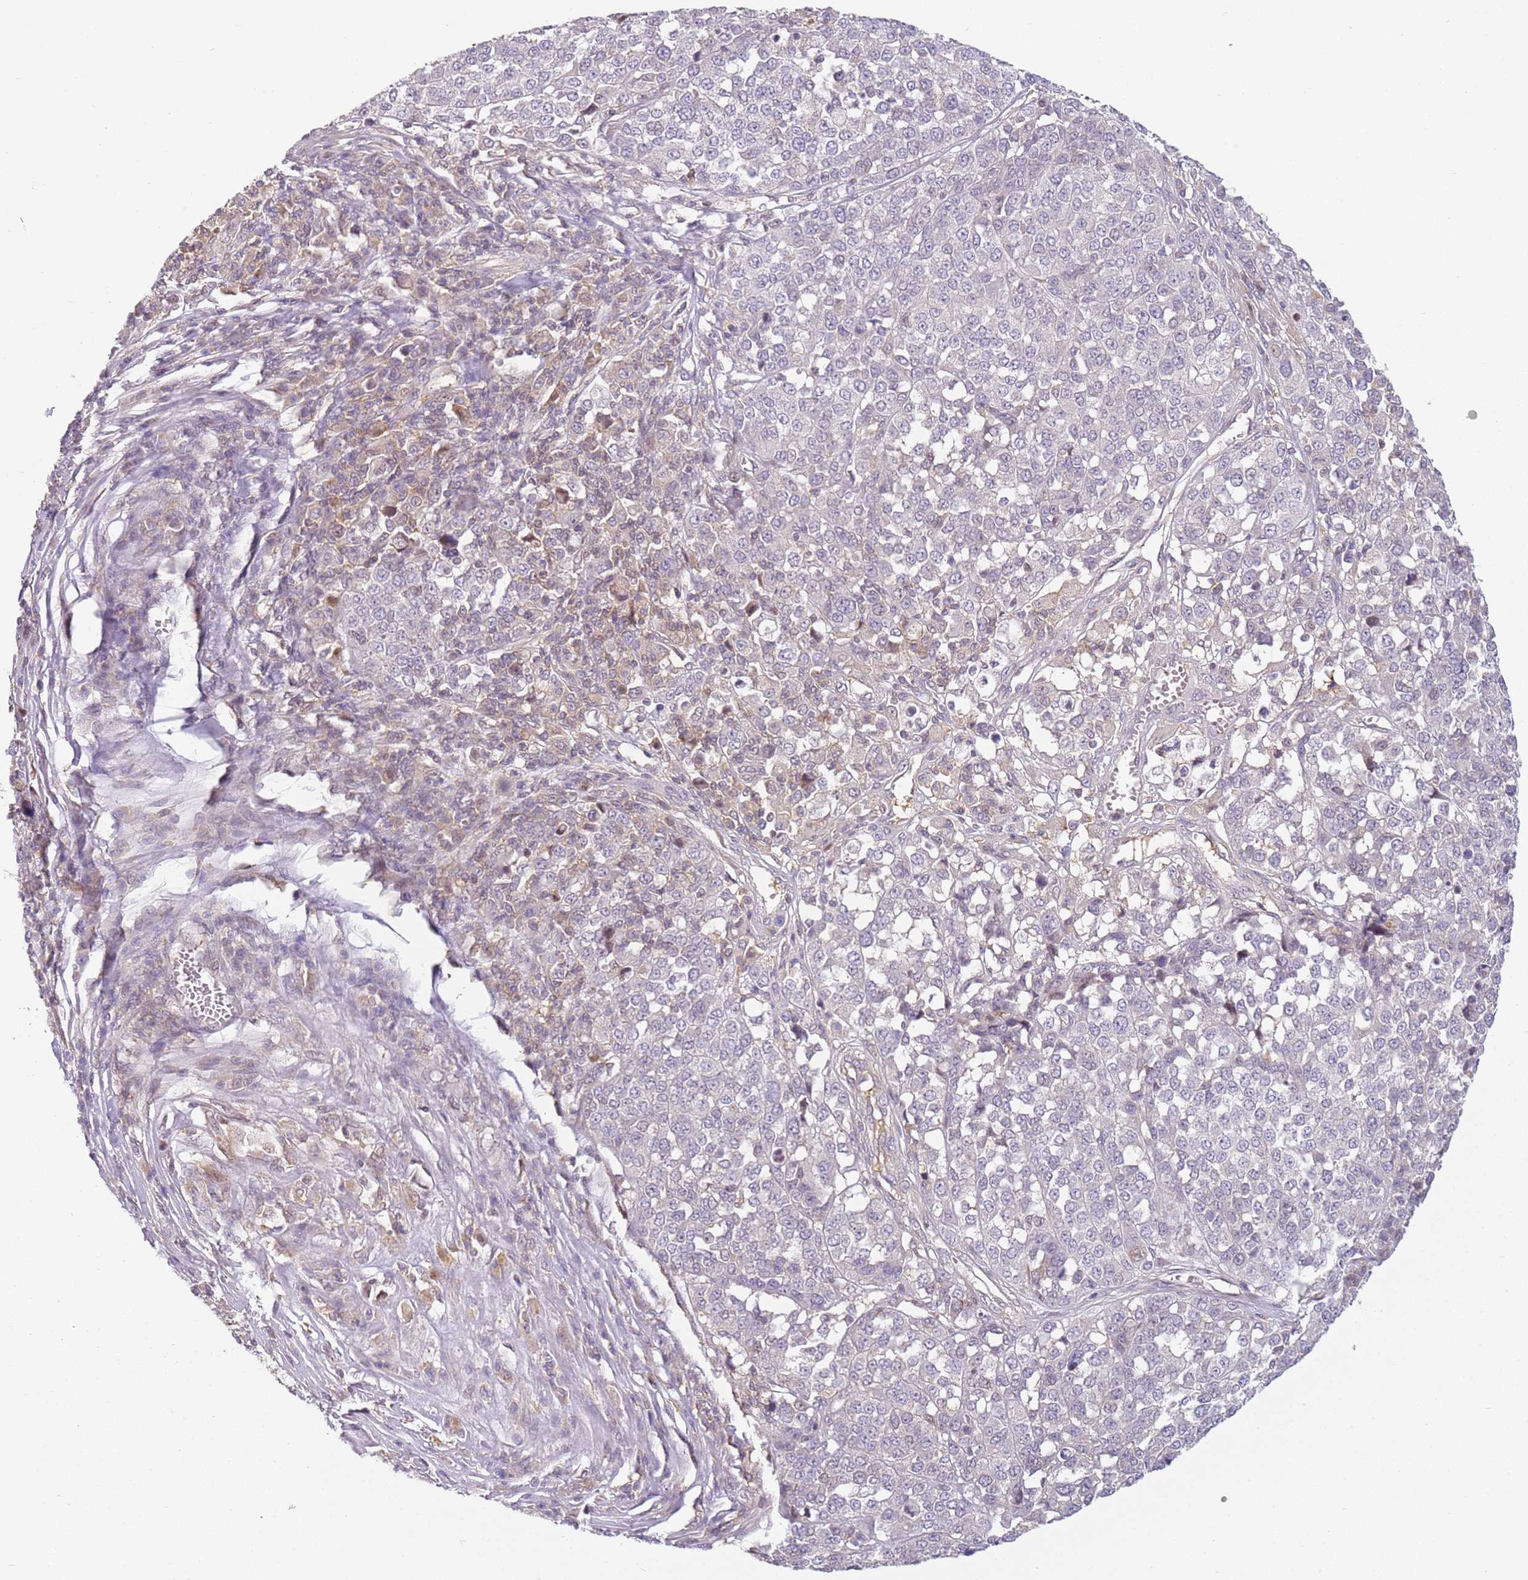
{"staining": {"intensity": "weak", "quantity": "<25%", "location": "cytoplasmic/membranous"}, "tissue": "melanoma", "cell_type": "Tumor cells", "image_type": "cancer", "snomed": [{"axis": "morphology", "description": "Malignant melanoma, Metastatic site"}, {"axis": "topography", "description": "Lymph node"}], "caption": "High magnification brightfield microscopy of malignant melanoma (metastatic site) stained with DAB (3,3'-diaminobenzidine) (brown) and counterstained with hematoxylin (blue): tumor cells show no significant expression.", "gene": "DEFB116", "patient": {"sex": "male", "age": 44}}